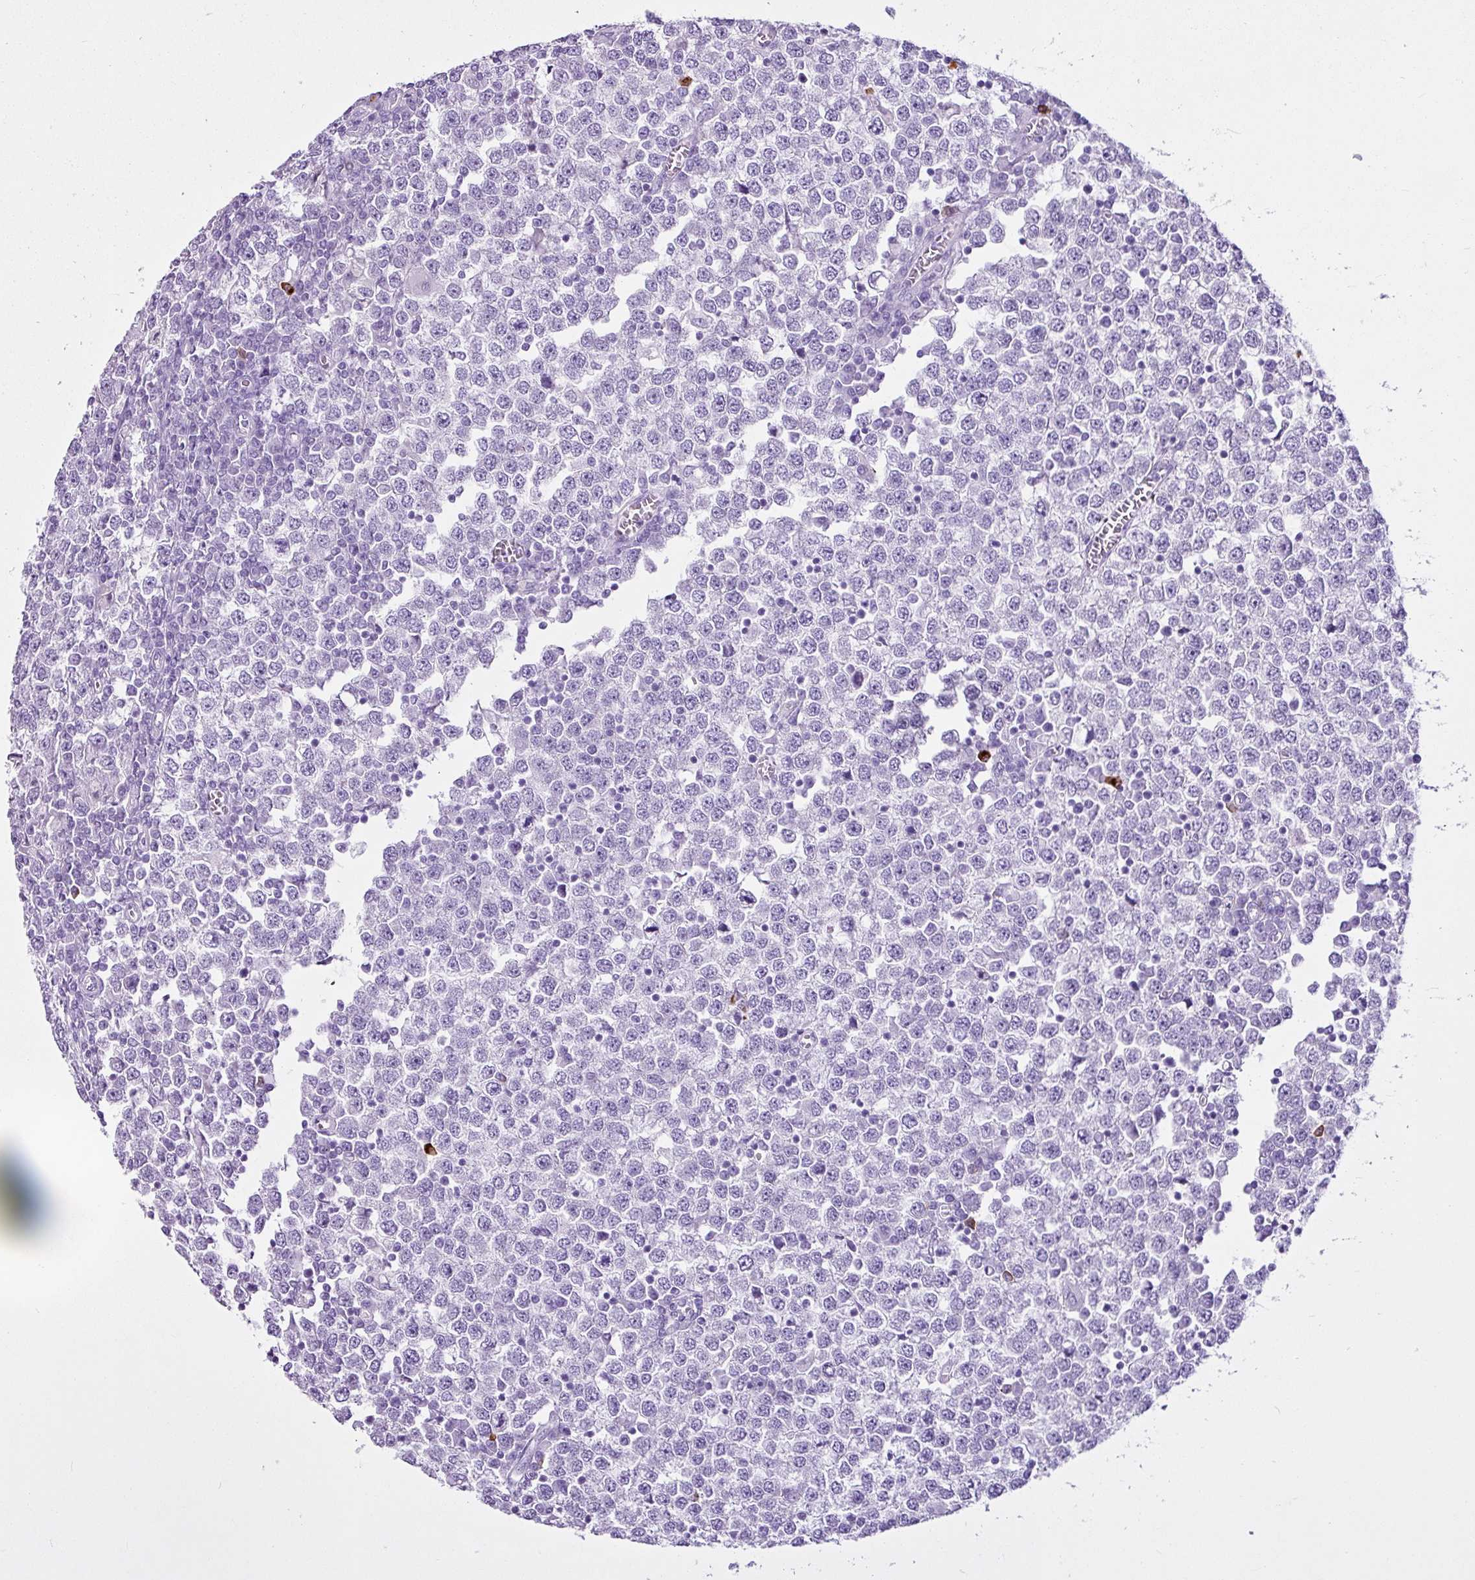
{"staining": {"intensity": "negative", "quantity": "none", "location": "none"}, "tissue": "testis cancer", "cell_type": "Tumor cells", "image_type": "cancer", "snomed": [{"axis": "morphology", "description": "Seminoma, NOS"}, {"axis": "topography", "description": "Testis"}], "caption": "Tumor cells show no significant protein staining in testis cancer (seminoma). The staining is performed using DAB brown chromogen with nuclei counter-stained in using hematoxylin.", "gene": "LILRB4", "patient": {"sex": "male", "age": 65}}